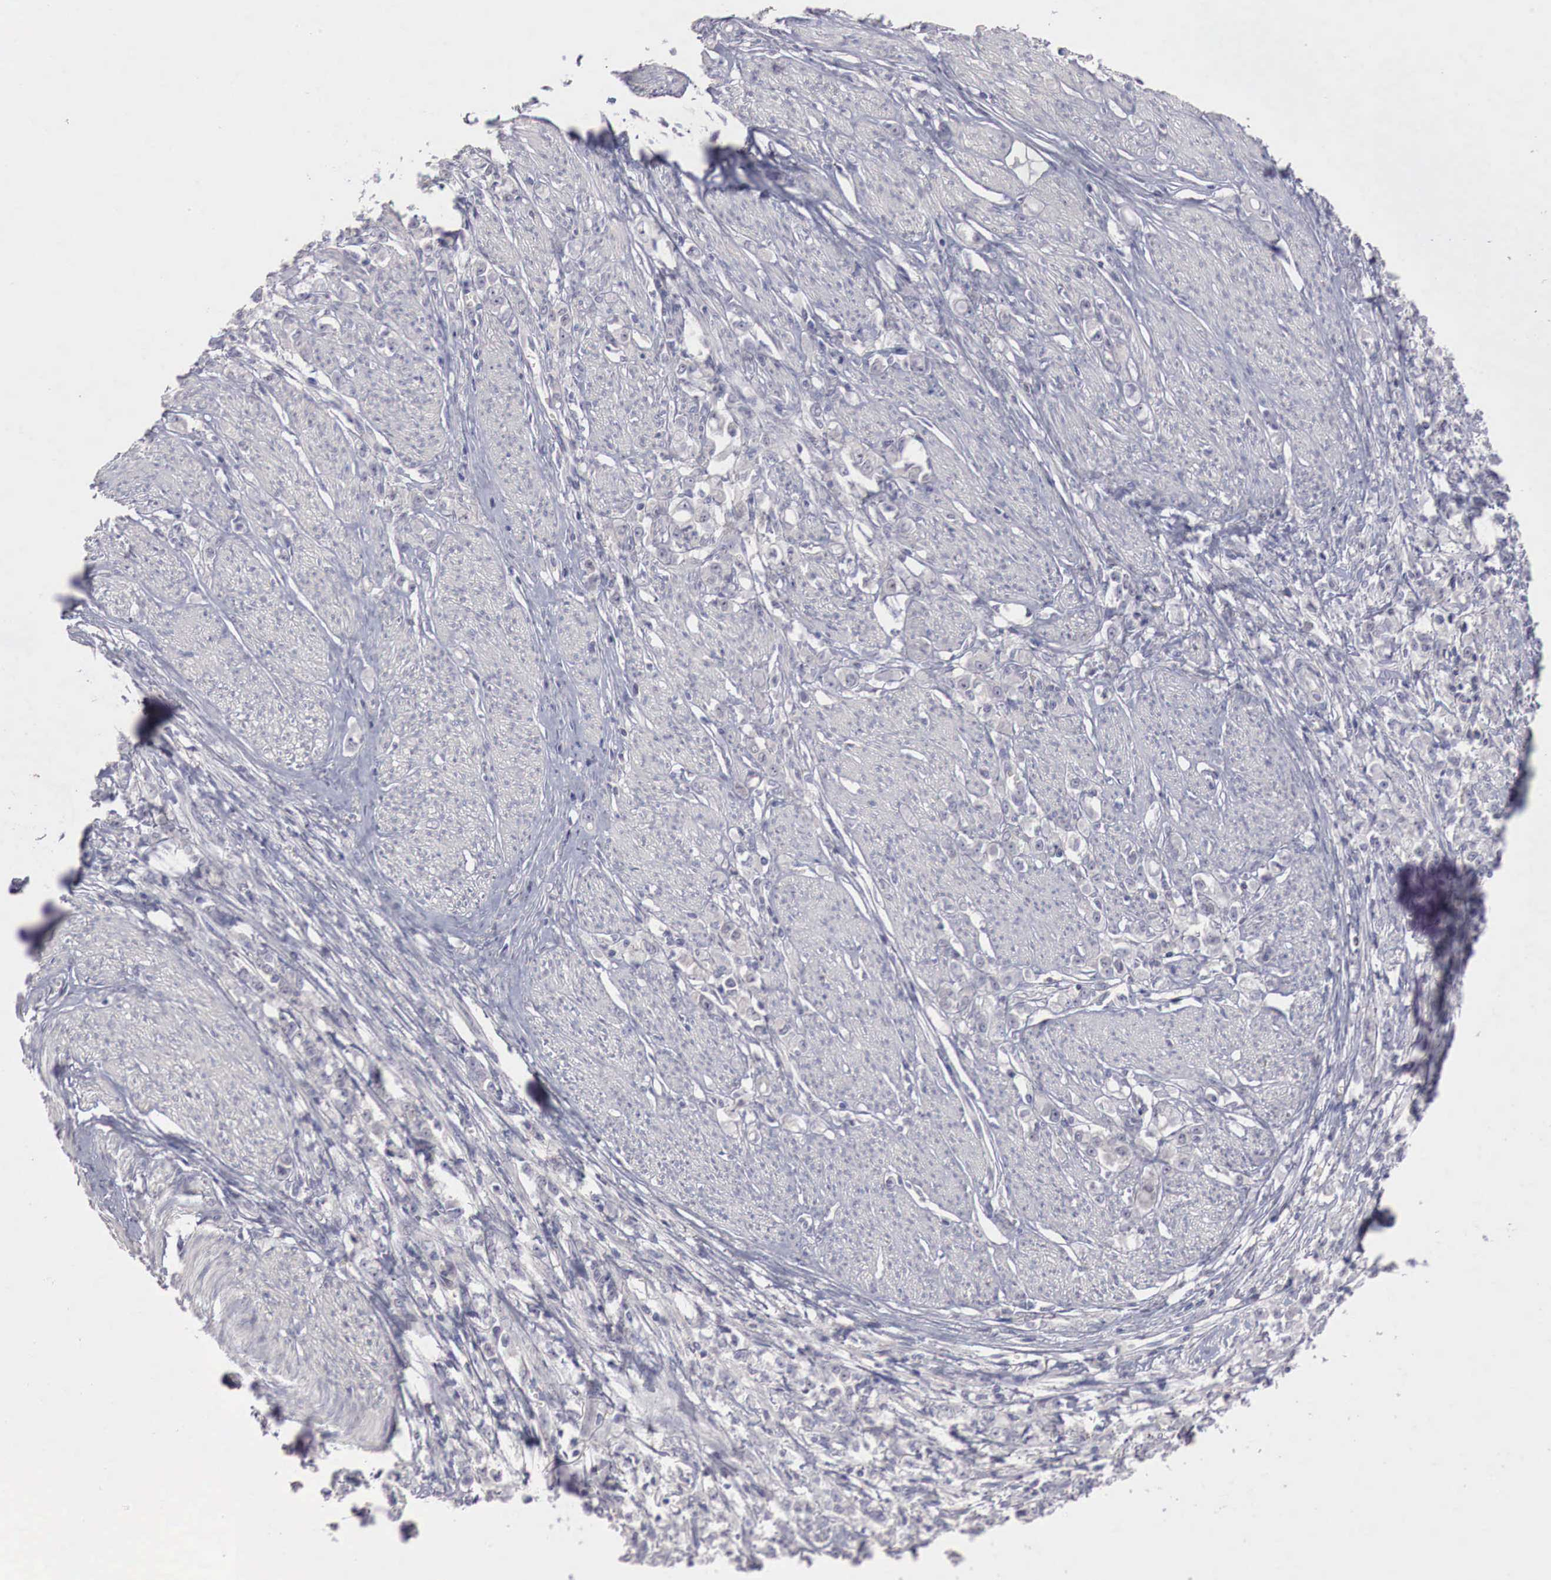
{"staining": {"intensity": "negative", "quantity": "none", "location": "none"}, "tissue": "stomach cancer", "cell_type": "Tumor cells", "image_type": "cancer", "snomed": [{"axis": "morphology", "description": "Adenocarcinoma, NOS"}, {"axis": "topography", "description": "Stomach"}], "caption": "Tumor cells show no significant protein expression in stomach adenocarcinoma.", "gene": "GATA1", "patient": {"sex": "male", "age": 72}}